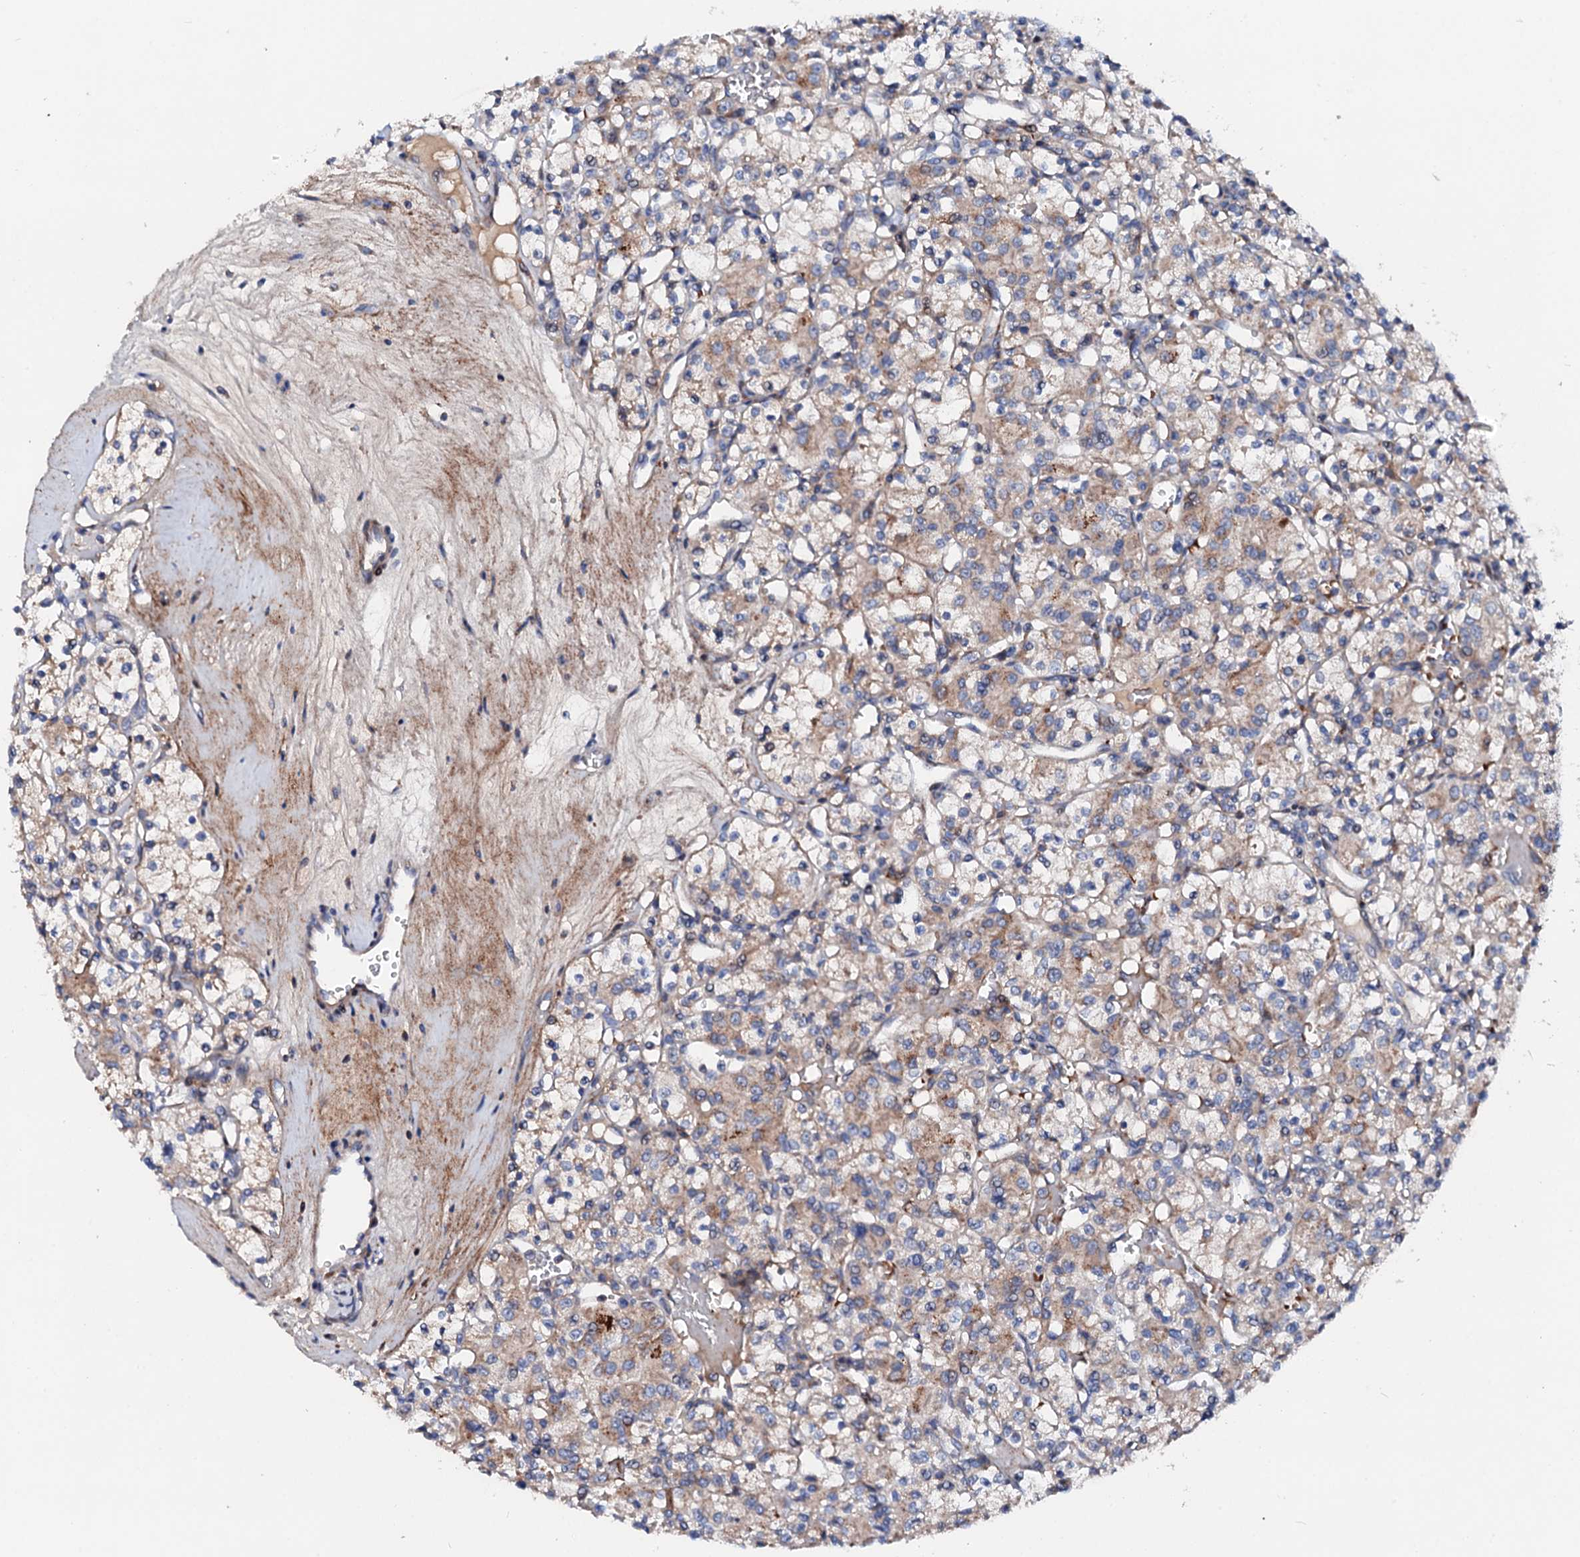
{"staining": {"intensity": "weak", "quantity": "<25%", "location": "cytoplasmic/membranous"}, "tissue": "renal cancer", "cell_type": "Tumor cells", "image_type": "cancer", "snomed": [{"axis": "morphology", "description": "Adenocarcinoma, NOS"}, {"axis": "topography", "description": "Kidney"}], "caption": "An immunohistochemistry image of renal adenocarcinoma is shown. There is no staining in tumor cells of renal adenocarcinoma.", "gene": "SLC10A7", "patient": {"sex": "female", "age": 59}}